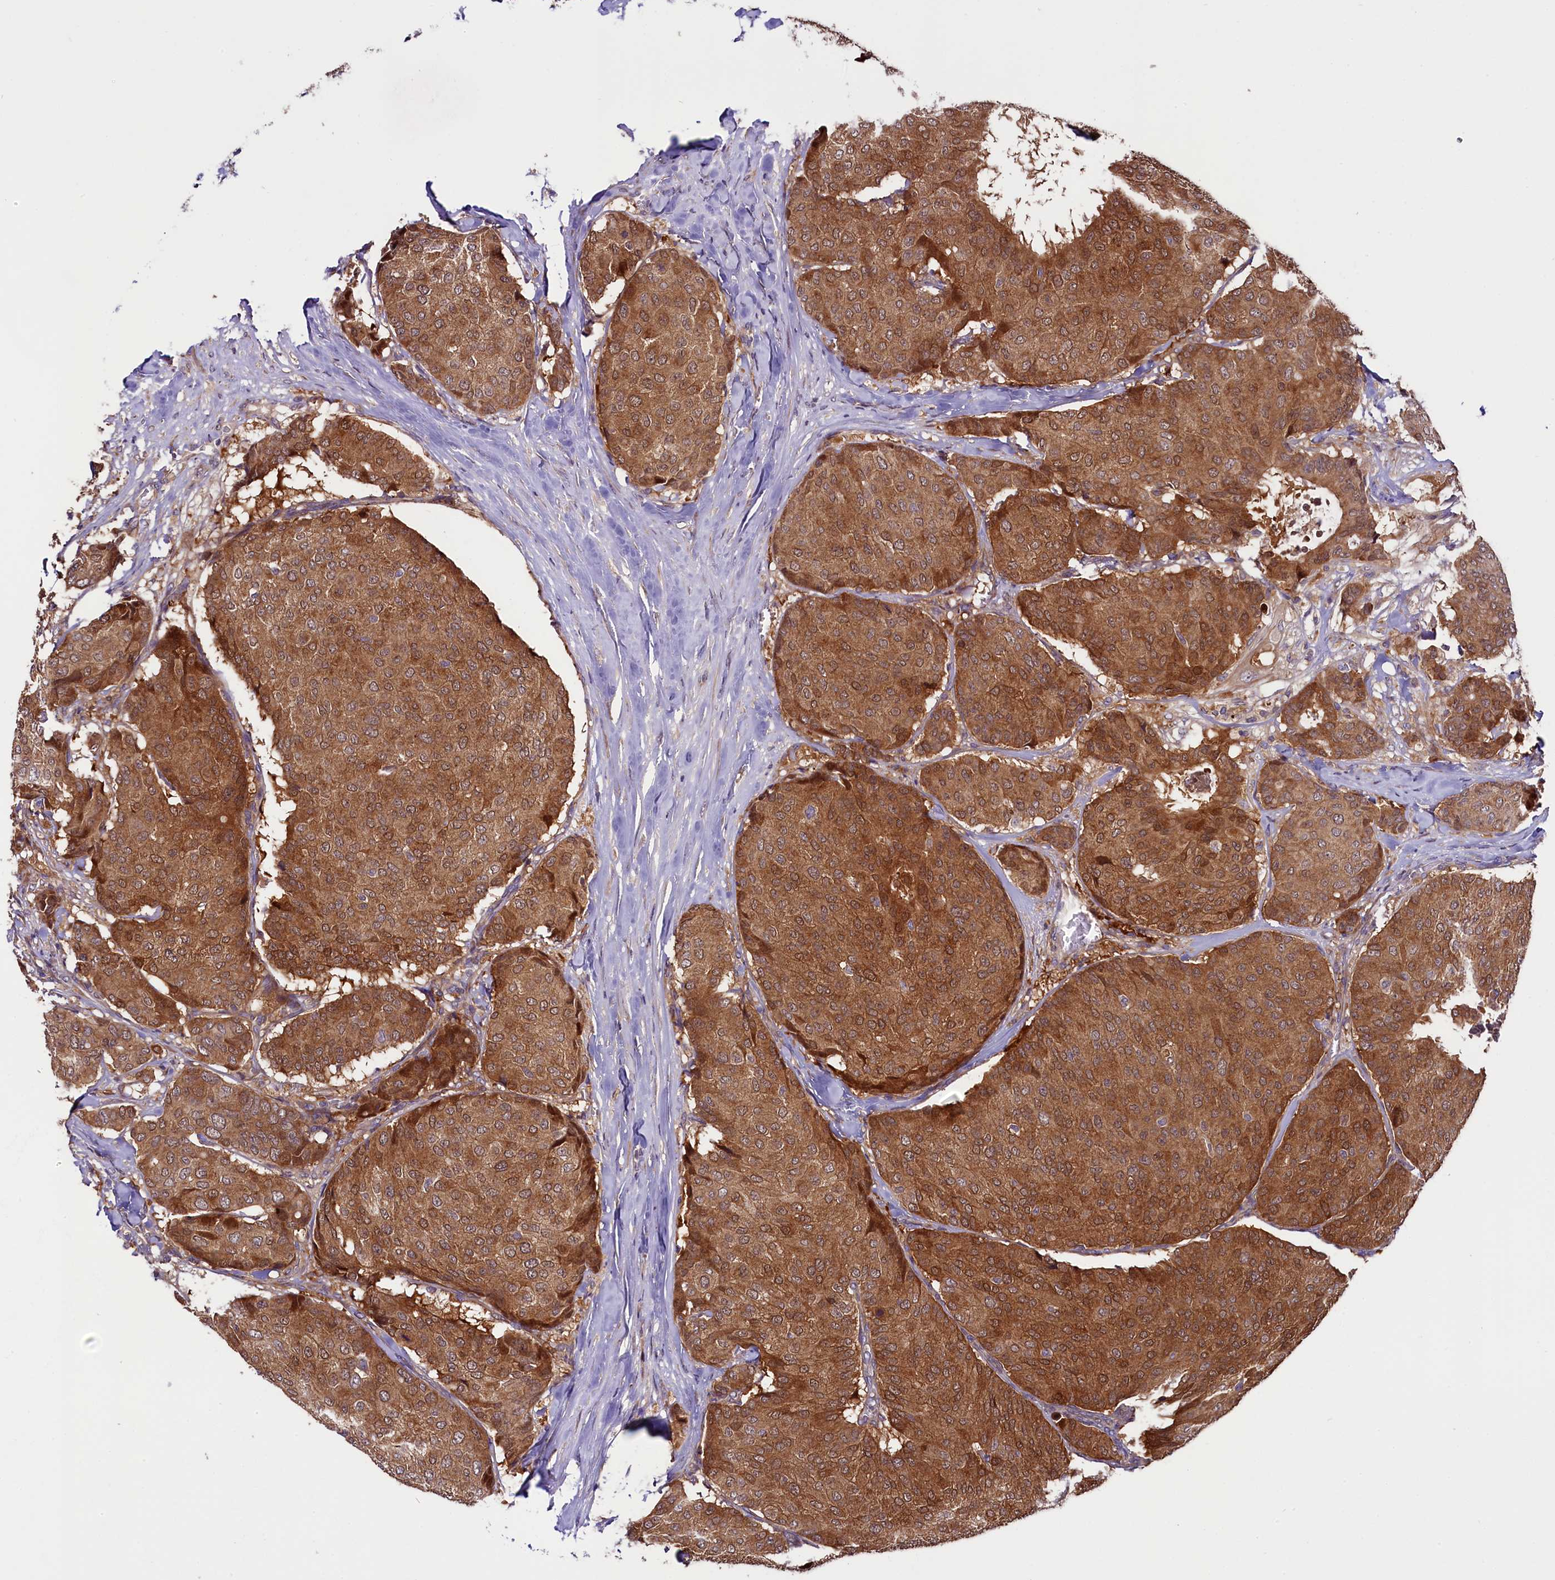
{"staining": {"intensity": "moderate", "quantity": ">75%", "location": "cytoplasmic/membranous,nuclear"}, "tissue": "breast cancer", "cell_type": "Tumor cells", "image_type": "cancer", "snomed": [{"axis": "morphology", "description": "Duct carcinoma"}, {"axis": "topography", "description": "Breast"}], "caption": "Immunohistochemical staining of breast cancer reveals medium levels of moderate cytoplasmic/membranous and nuclear expression in about >75% of tumor cells. (DAB (3,3'-diaminobenzidine) IHC, brown staining for protein, blue staining for nuclei).", "gene": "RPUSD2", "patient": {"sex": "female", "age": 75}}